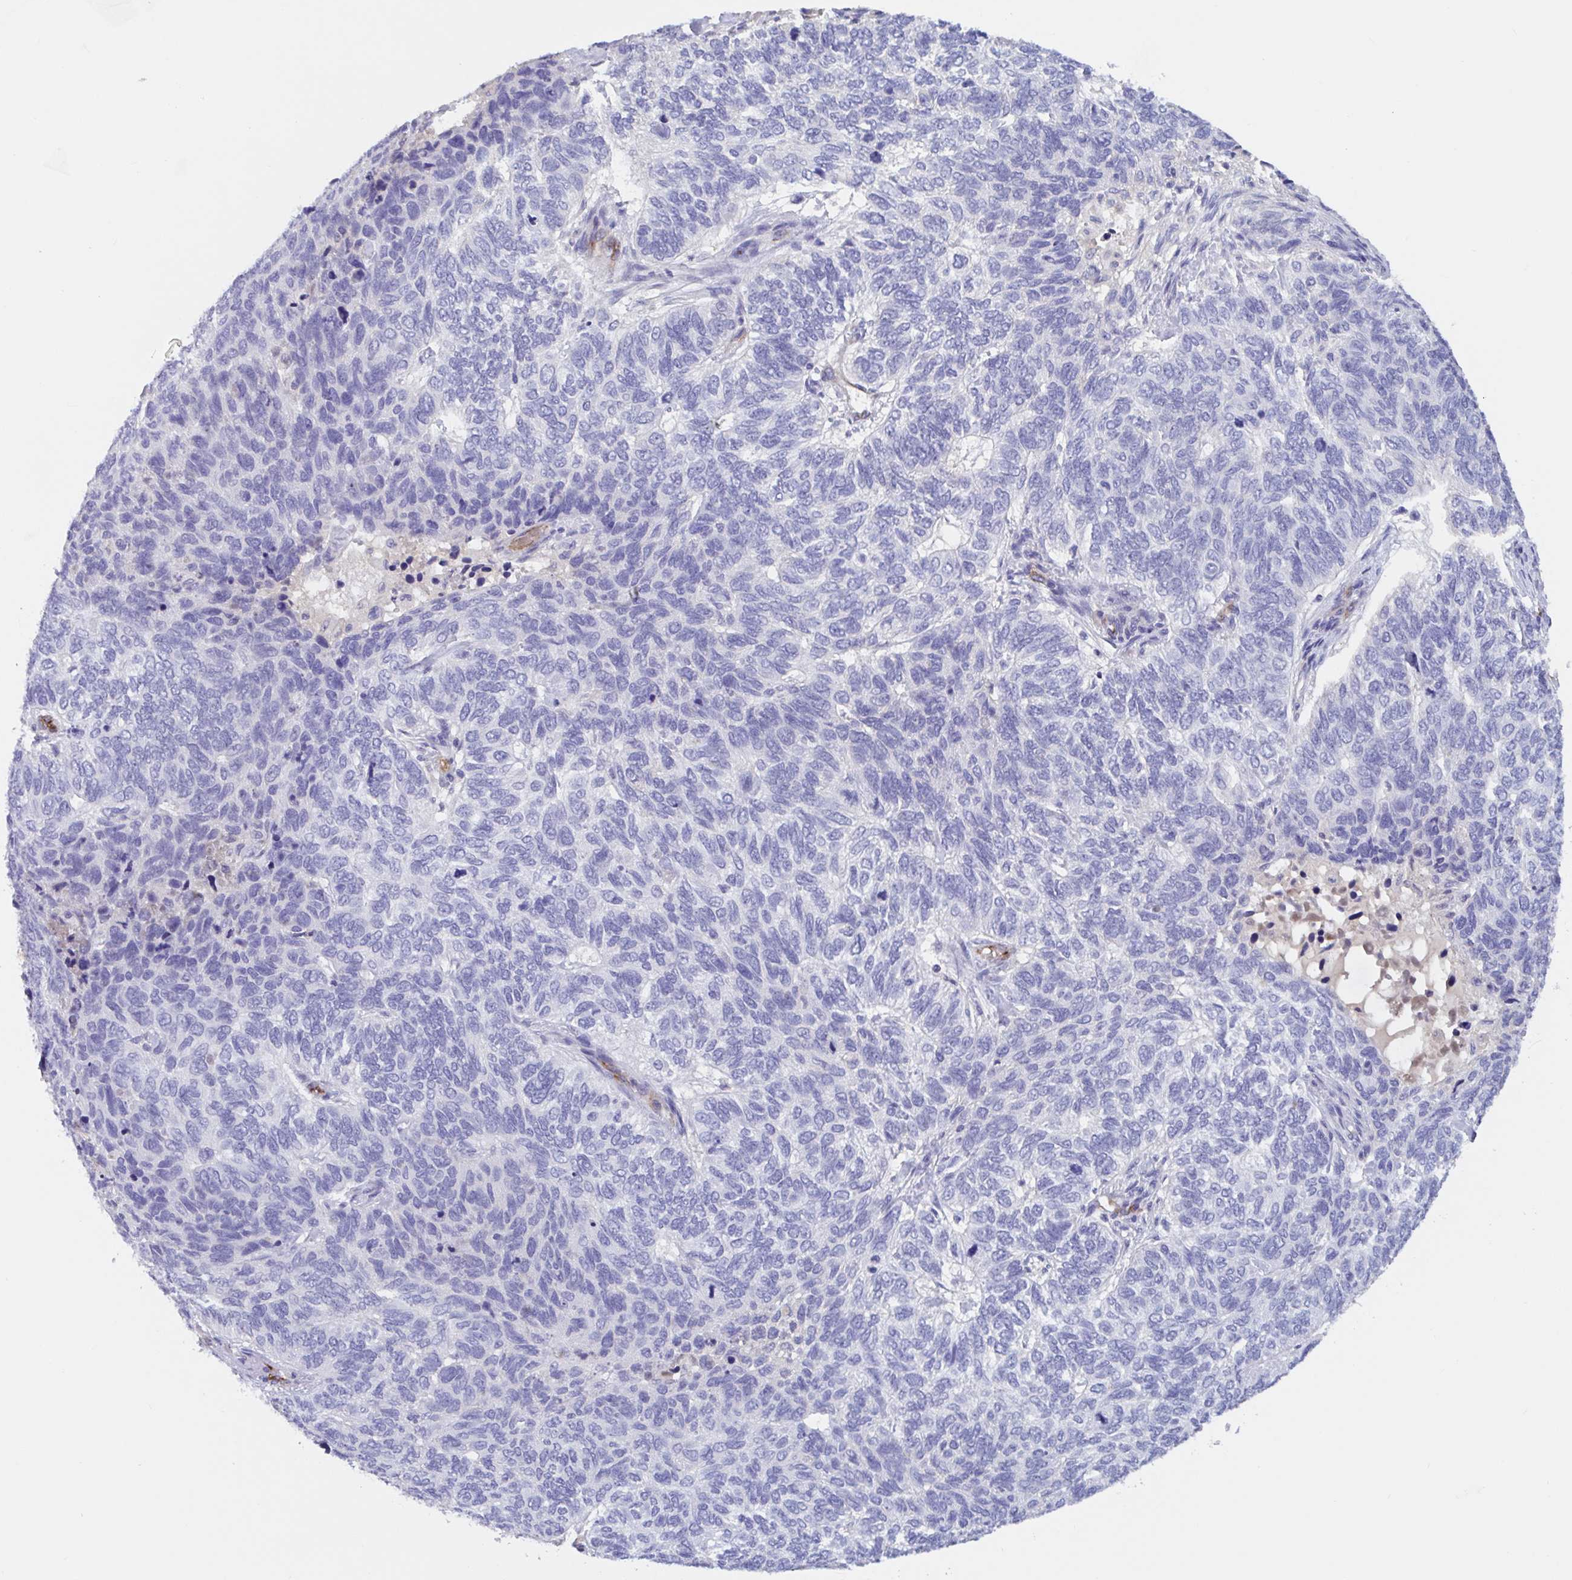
{"staining": {"intensity": "negative", "quantity": "none", "location": "none"}, "tissue": "skin cancer", "cell_type": "Tumor cells", "image_type": "cancer", "snomed": [{"axis": "morphology", "description": "Basal cell carcinoma"}, {"axis": "topography", "description": "Skin"}], "caption": "This is an IHC image of skin cancer. There is no staining in tumor cells.", "gene": "ZNHIT2", "patient": {"sex": "female", "age": 65}}